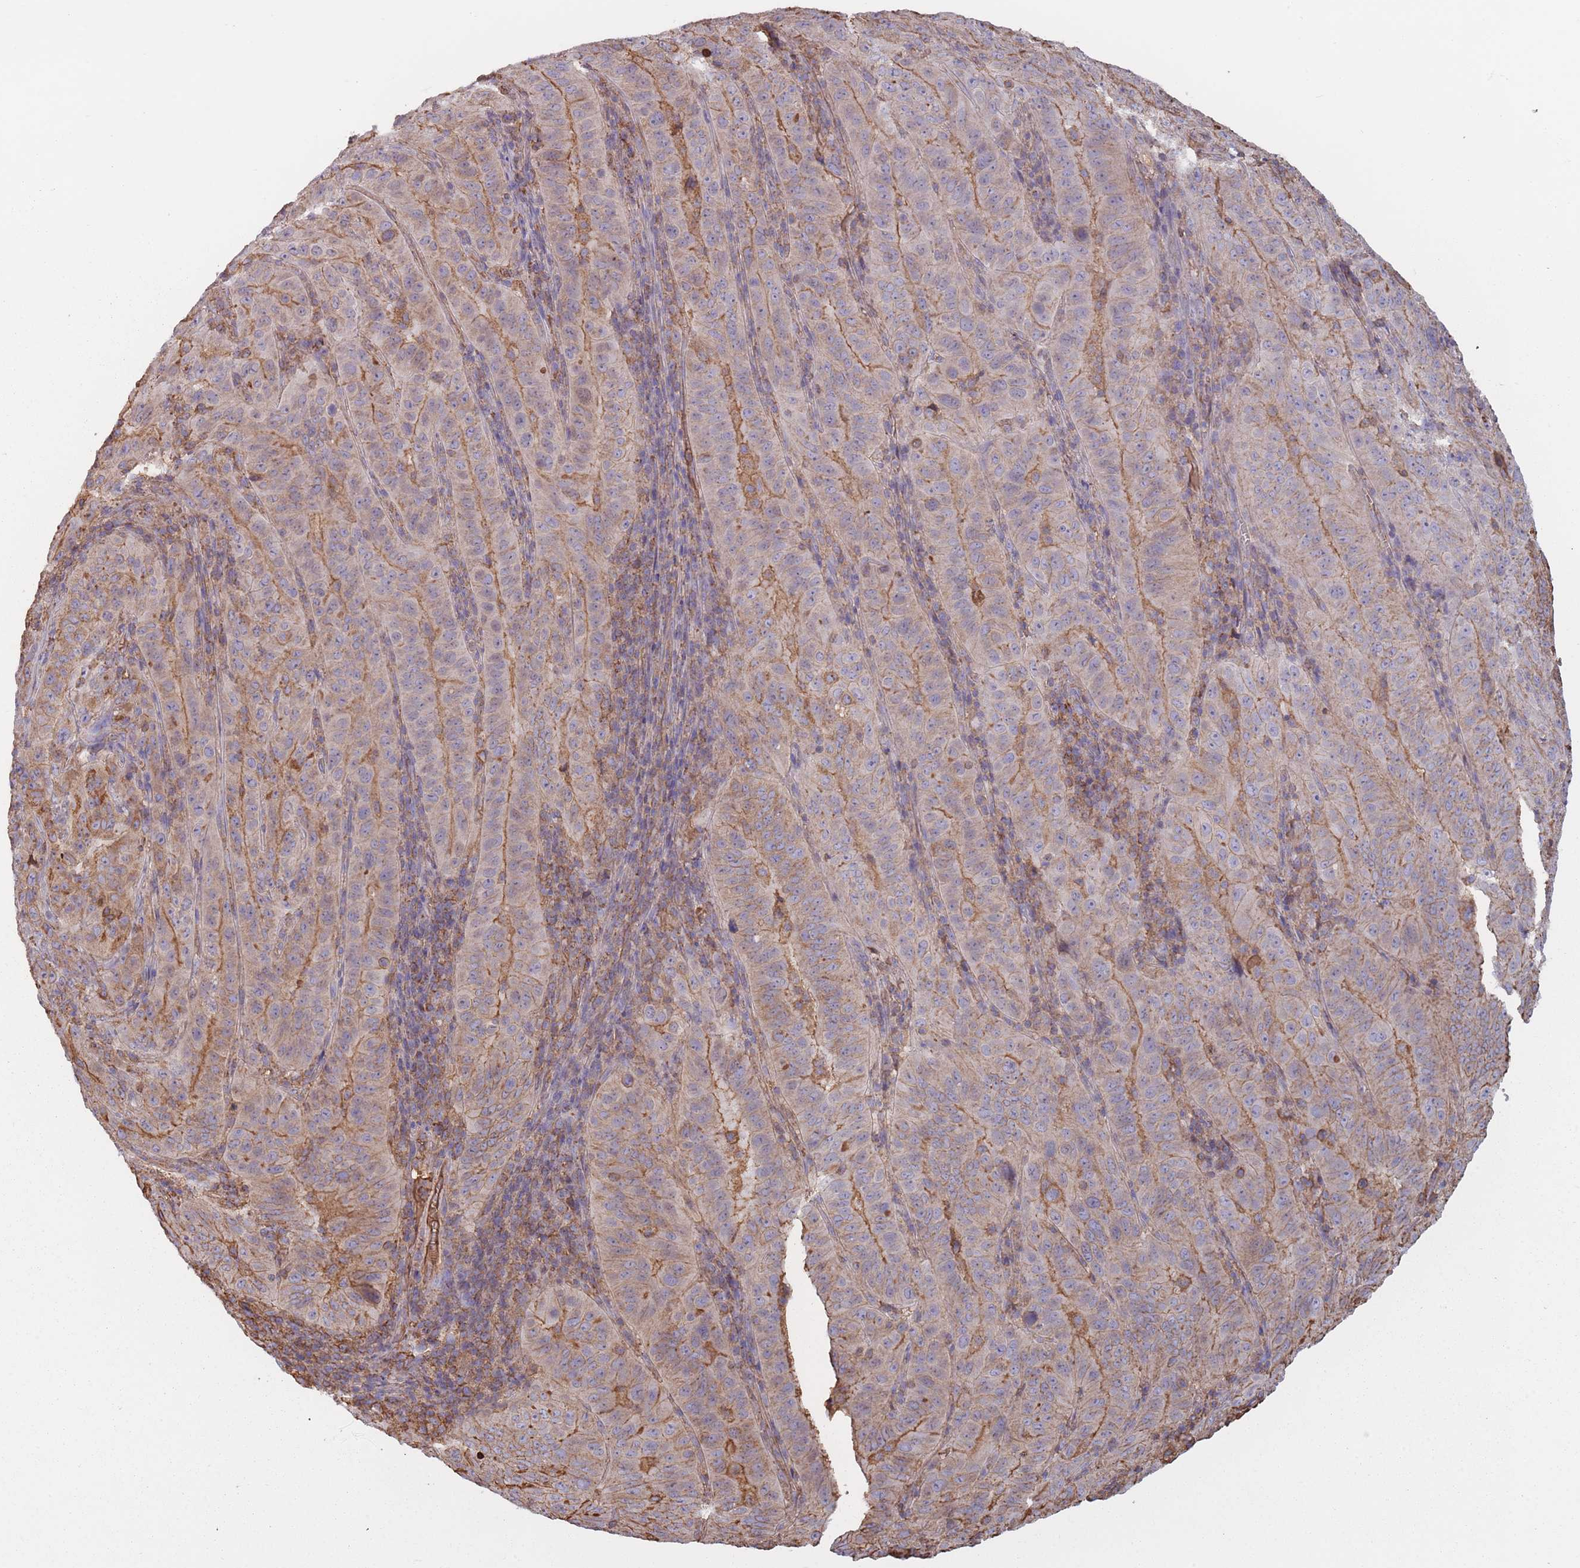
{"staining": {"intensity": "moderate", "quantity": "<25%", "location": "cytoplasmic/membranous"}, "tissue": "pancreatic cancer", "cell_type": "Tumor cells", "image_type": "cancer", "snomed": [{"axis": "morphology", "description": "Adenocarcinoma, NOS"}, {"axis": "topography", "description": "Pancreas"}], "caption": "Protein staining by immunohistochemistry exhibits moderate cytoplasmic/membranous positivity in approximately <25% of tumor cells in pancreatic adenocarcinoma.", "gene": "KAT2A", "patient": {"sex": "male", "age": 63}}